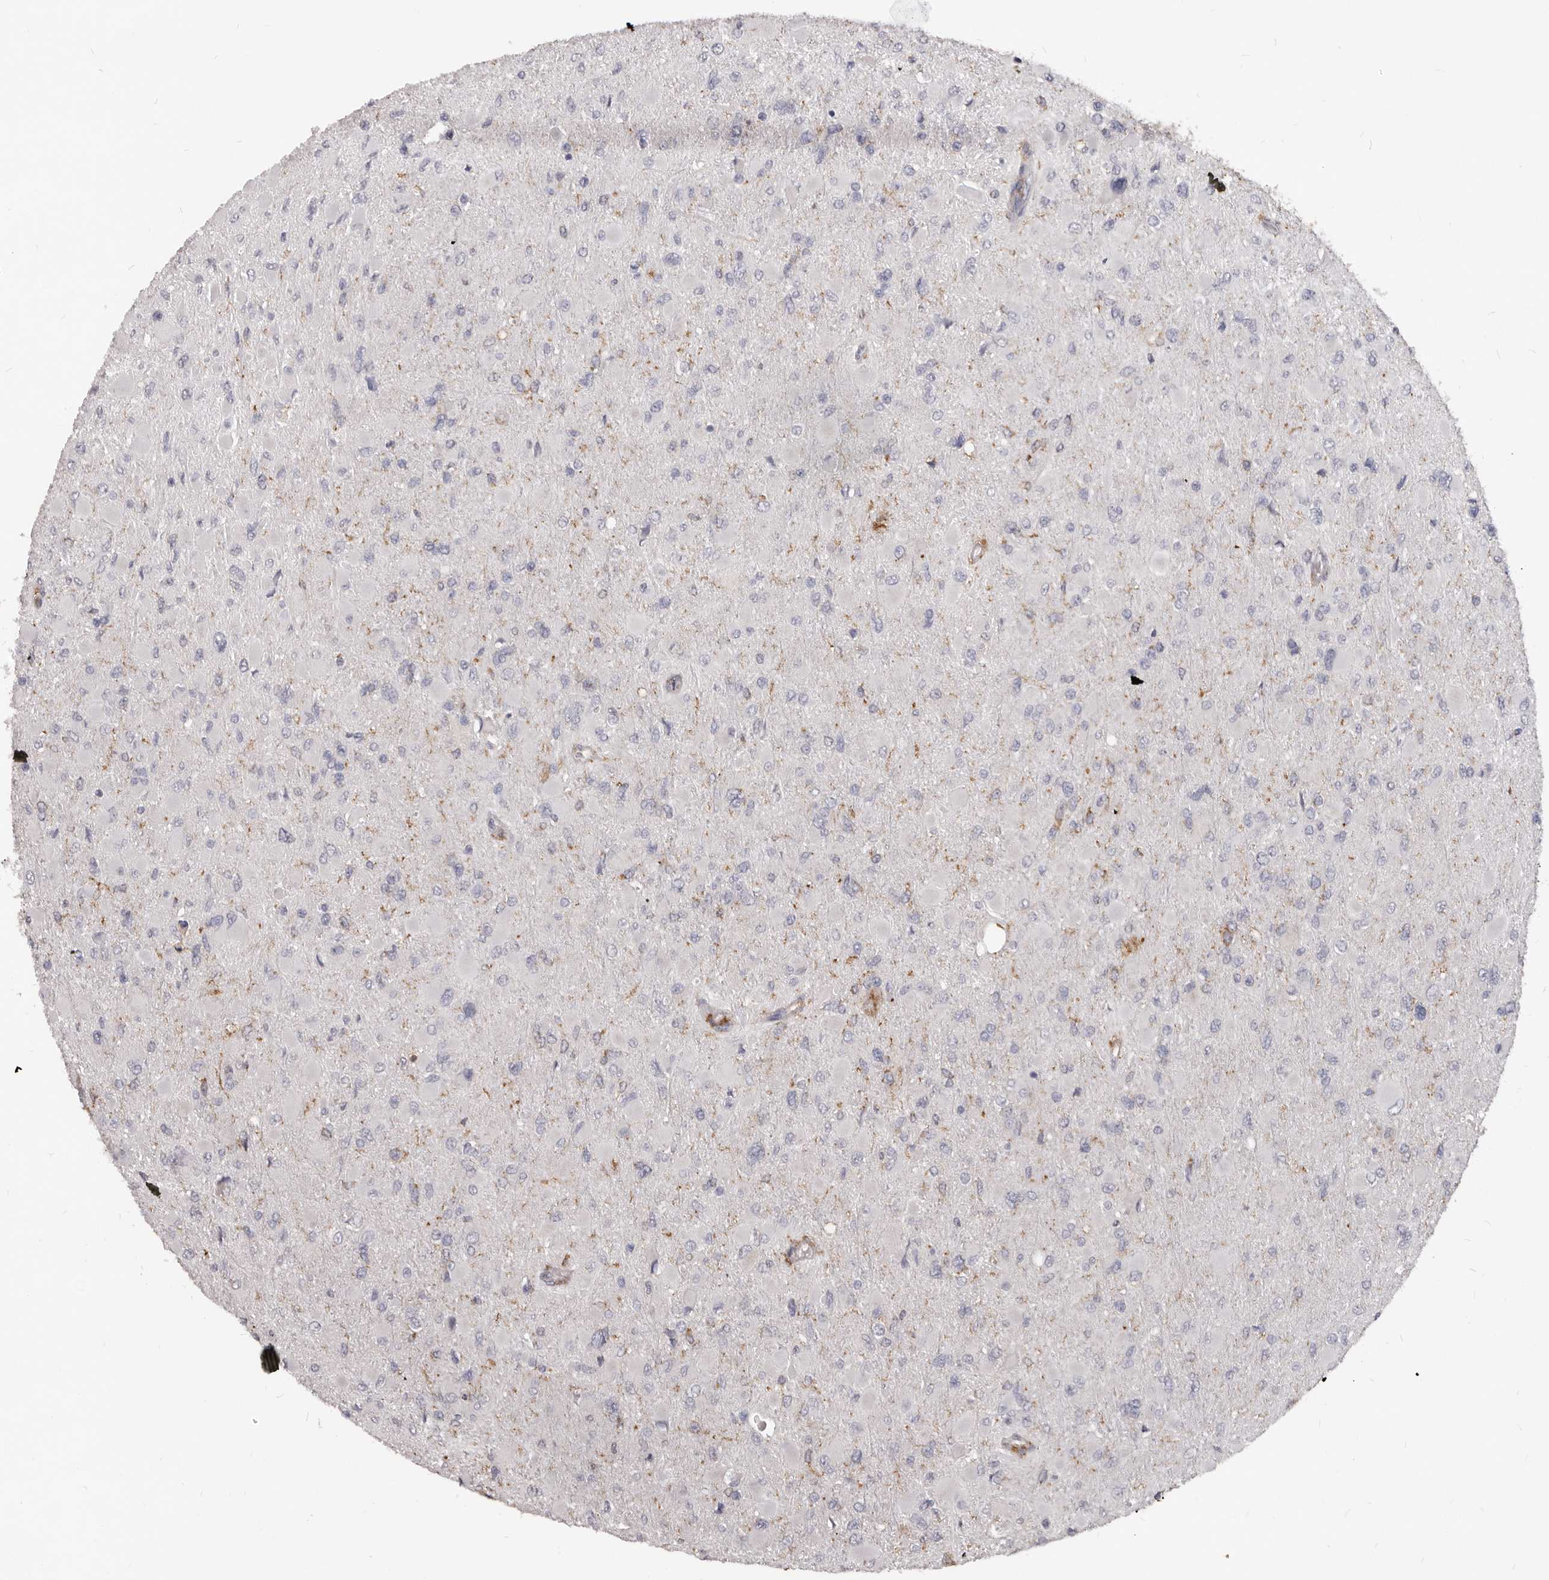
{"staining": {"intensity": "negative", "quantity": "none", "location": "none"}, "tissue": "glioma", "cell_type": "Tumor cells", "image_type": "cancer", "snomed": [{"axis": "morphology", "description": "Glioma, malignant, High grade"}, {"axis": "topography", "description": "Cerebral cortex"}], "caption": "High power microscopy image of an immunohistochemistry image of malignant glioma (high-grade), revealing no significant expression in tumor cells.", "gene": "PI4K2A", "patient": {"sex": "female", "age": 36}}